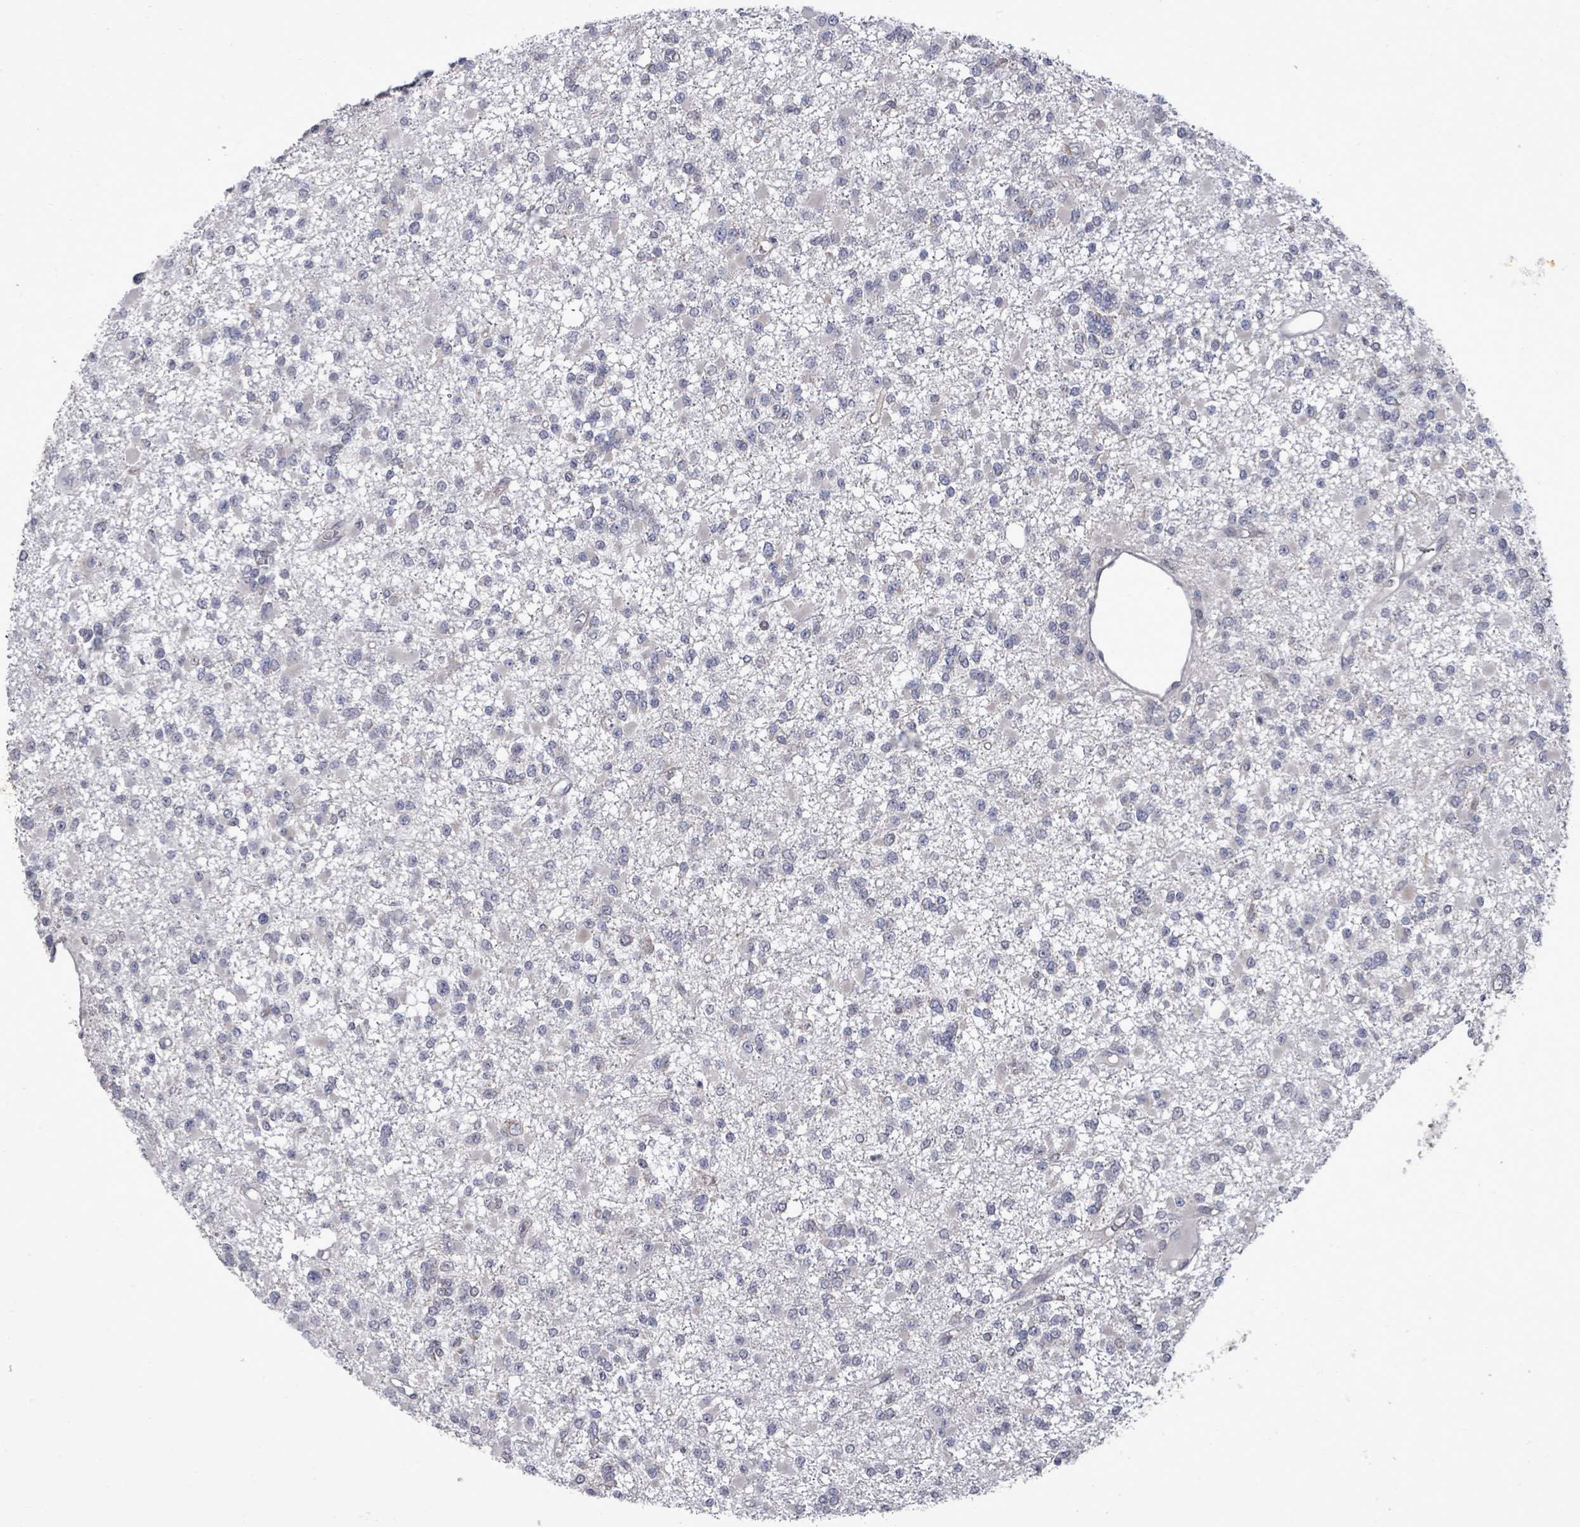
{"staining": {"intensity": "negative", "quantity": "none", "location": "none"}, "tissue": "glioma", "cell_type": "Tumor cells", "image_type": "cancer", "snomed": [{"axis": "morphology", "description": "Glioma, malignant, Low grade"}, {"axis": "topography", "description": "Brain"}], "caption": "This is an immunohistochemistry (IHC) histopathology image of human glioma. There is no expression in tumor cells.", "gene": "POMGNT2", "patient": {"sex": "female", "age": 22}}